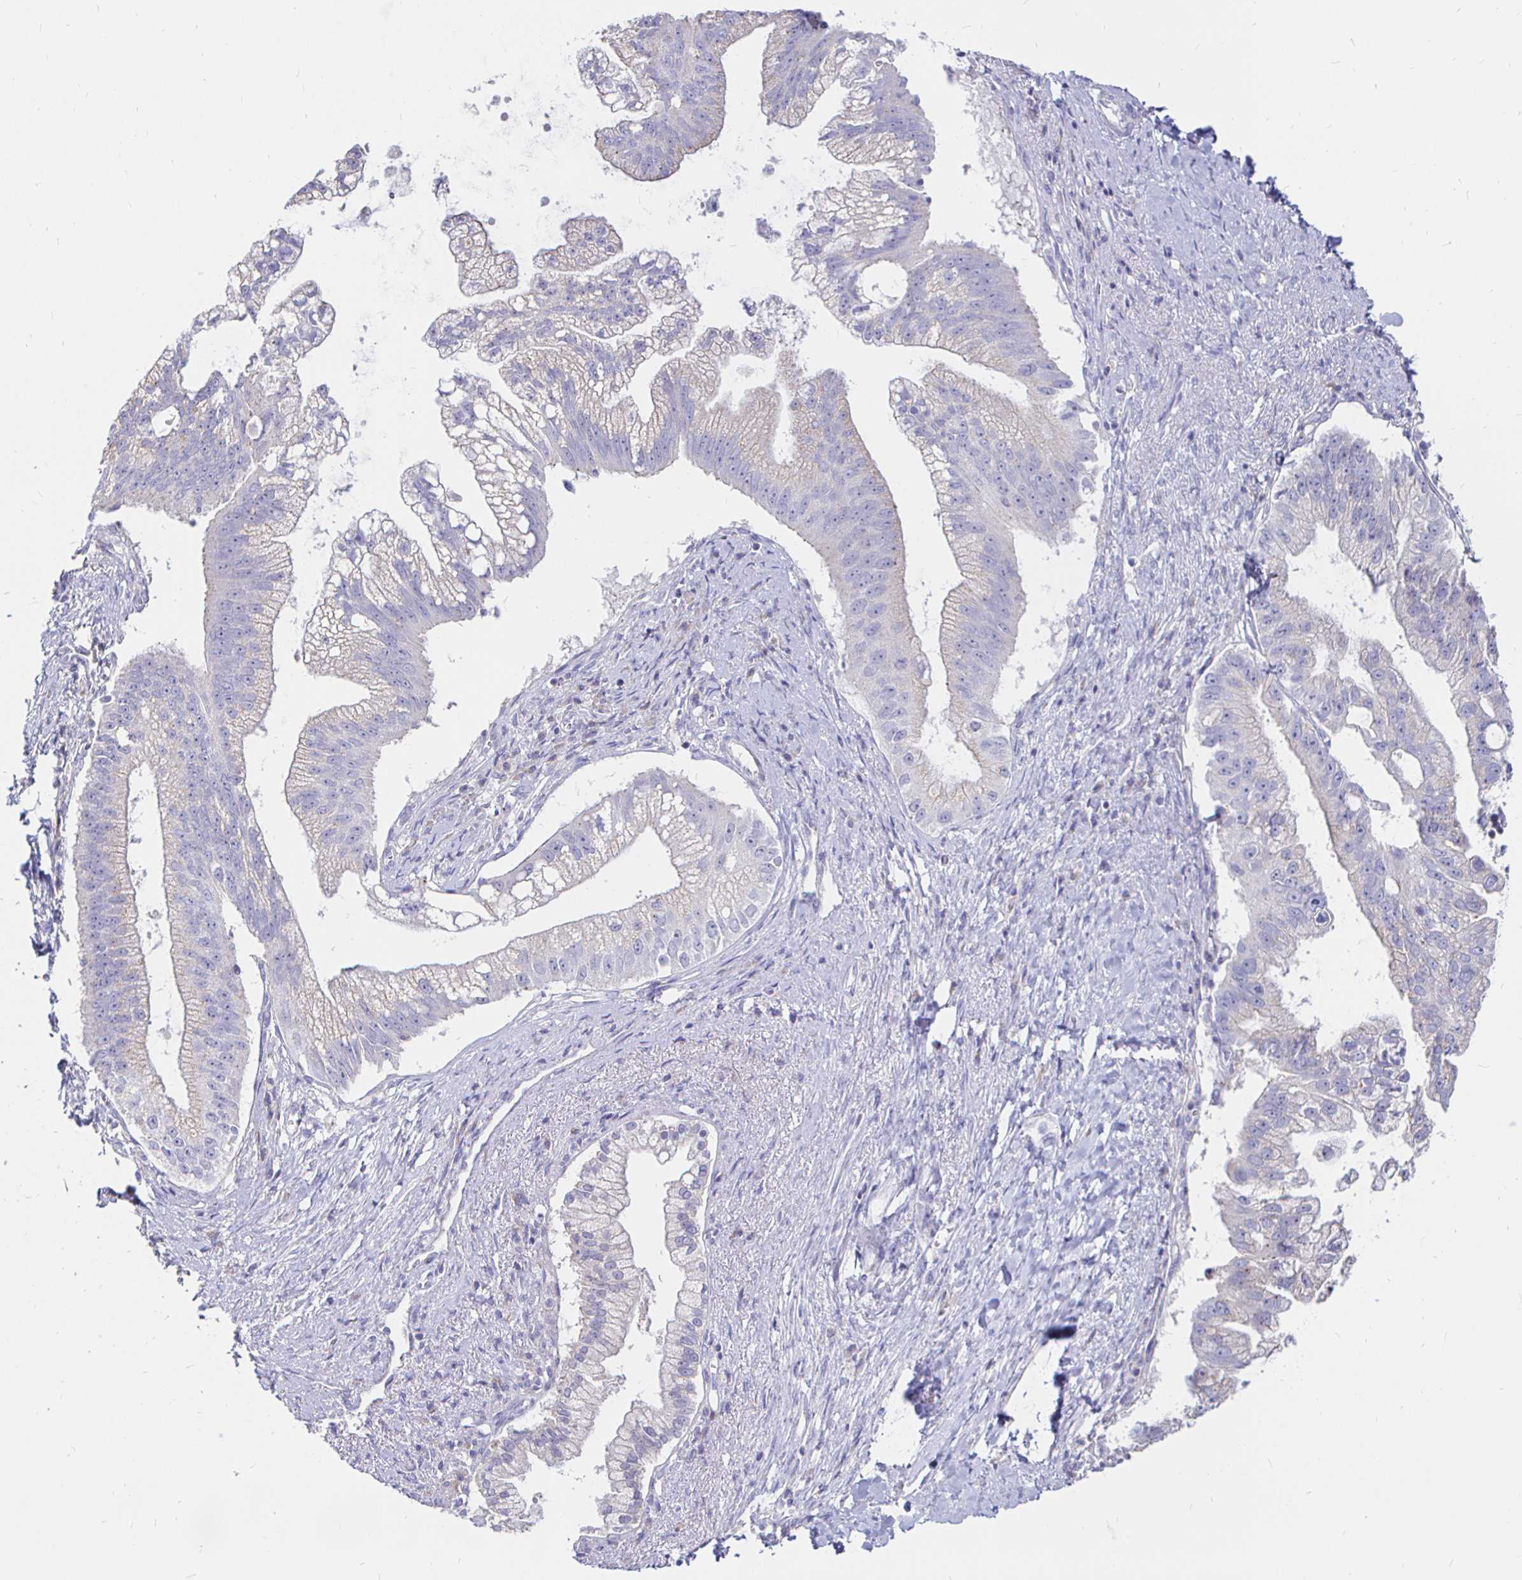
{"staining": {"intensity": "negative", "quantity": "none", "location": "none"}, "tissue": "pancreatic cancer", "cell_type": "Tumor cells", "image_type": "cancer", "snomed": [{"axis": "morphology", "description": "Adenocarcinoma, NOS"}, {"axis": "topography", "description": "Pancreas"}], "caption": "Tumor cells are negative for brown protein staining in pancreatic cancer. (DAB immunohistochemistry (IHC) with hematoxylin counter stain).", "gene": "NECAB1", "patient": {"sex": "male", "age": 70}}